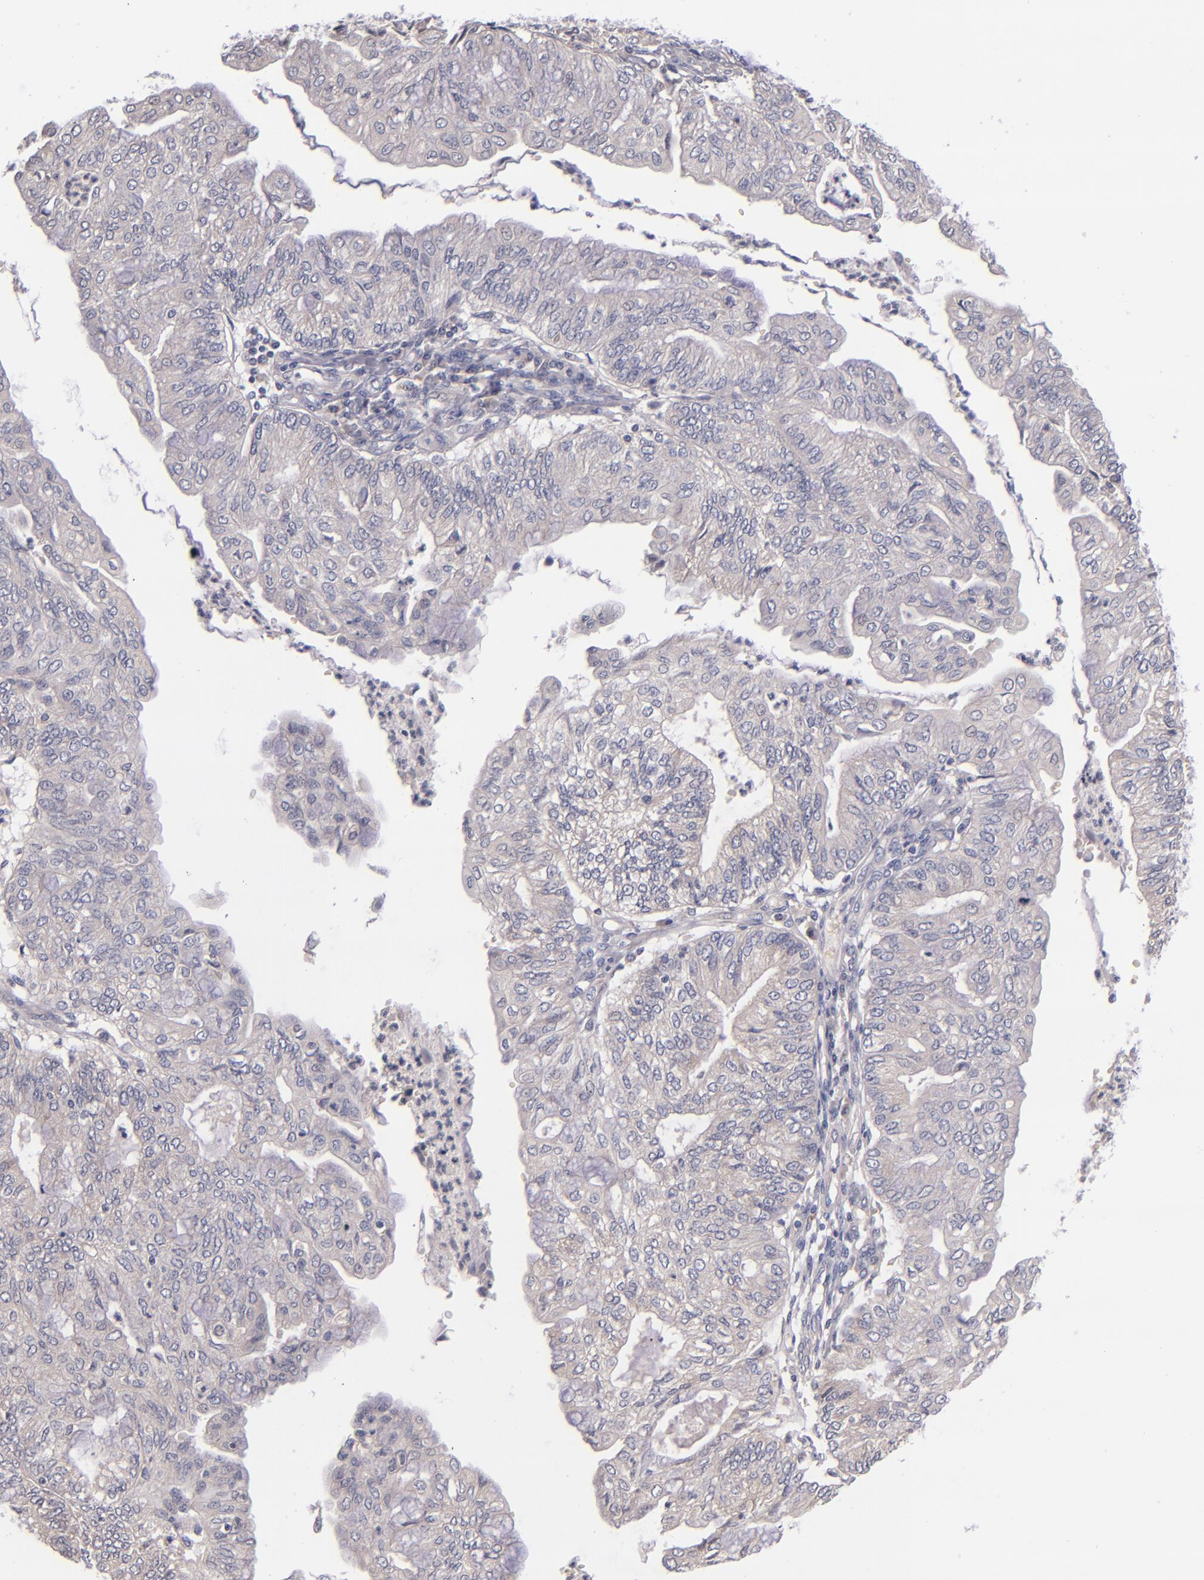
{"staining": {"intensity": "negative", "quantity": "none", "location": "none"}, "tissue": "endometrial cancer", "cell_type": "Tumor cells", "image_type": "cancer", "snomed": [{"axis": "morphology", "description": "Adenocarcinoma, NOS"}, {"axis": "topography", "description": "Endometrium"}], "caption": "Endometrial cancer (adenocarcinoma) was stained to show a protein in brown. There is no significant staining in tumor cells.", "gene": "TSC2", "patient": {"sex": "female", "age": 59}}